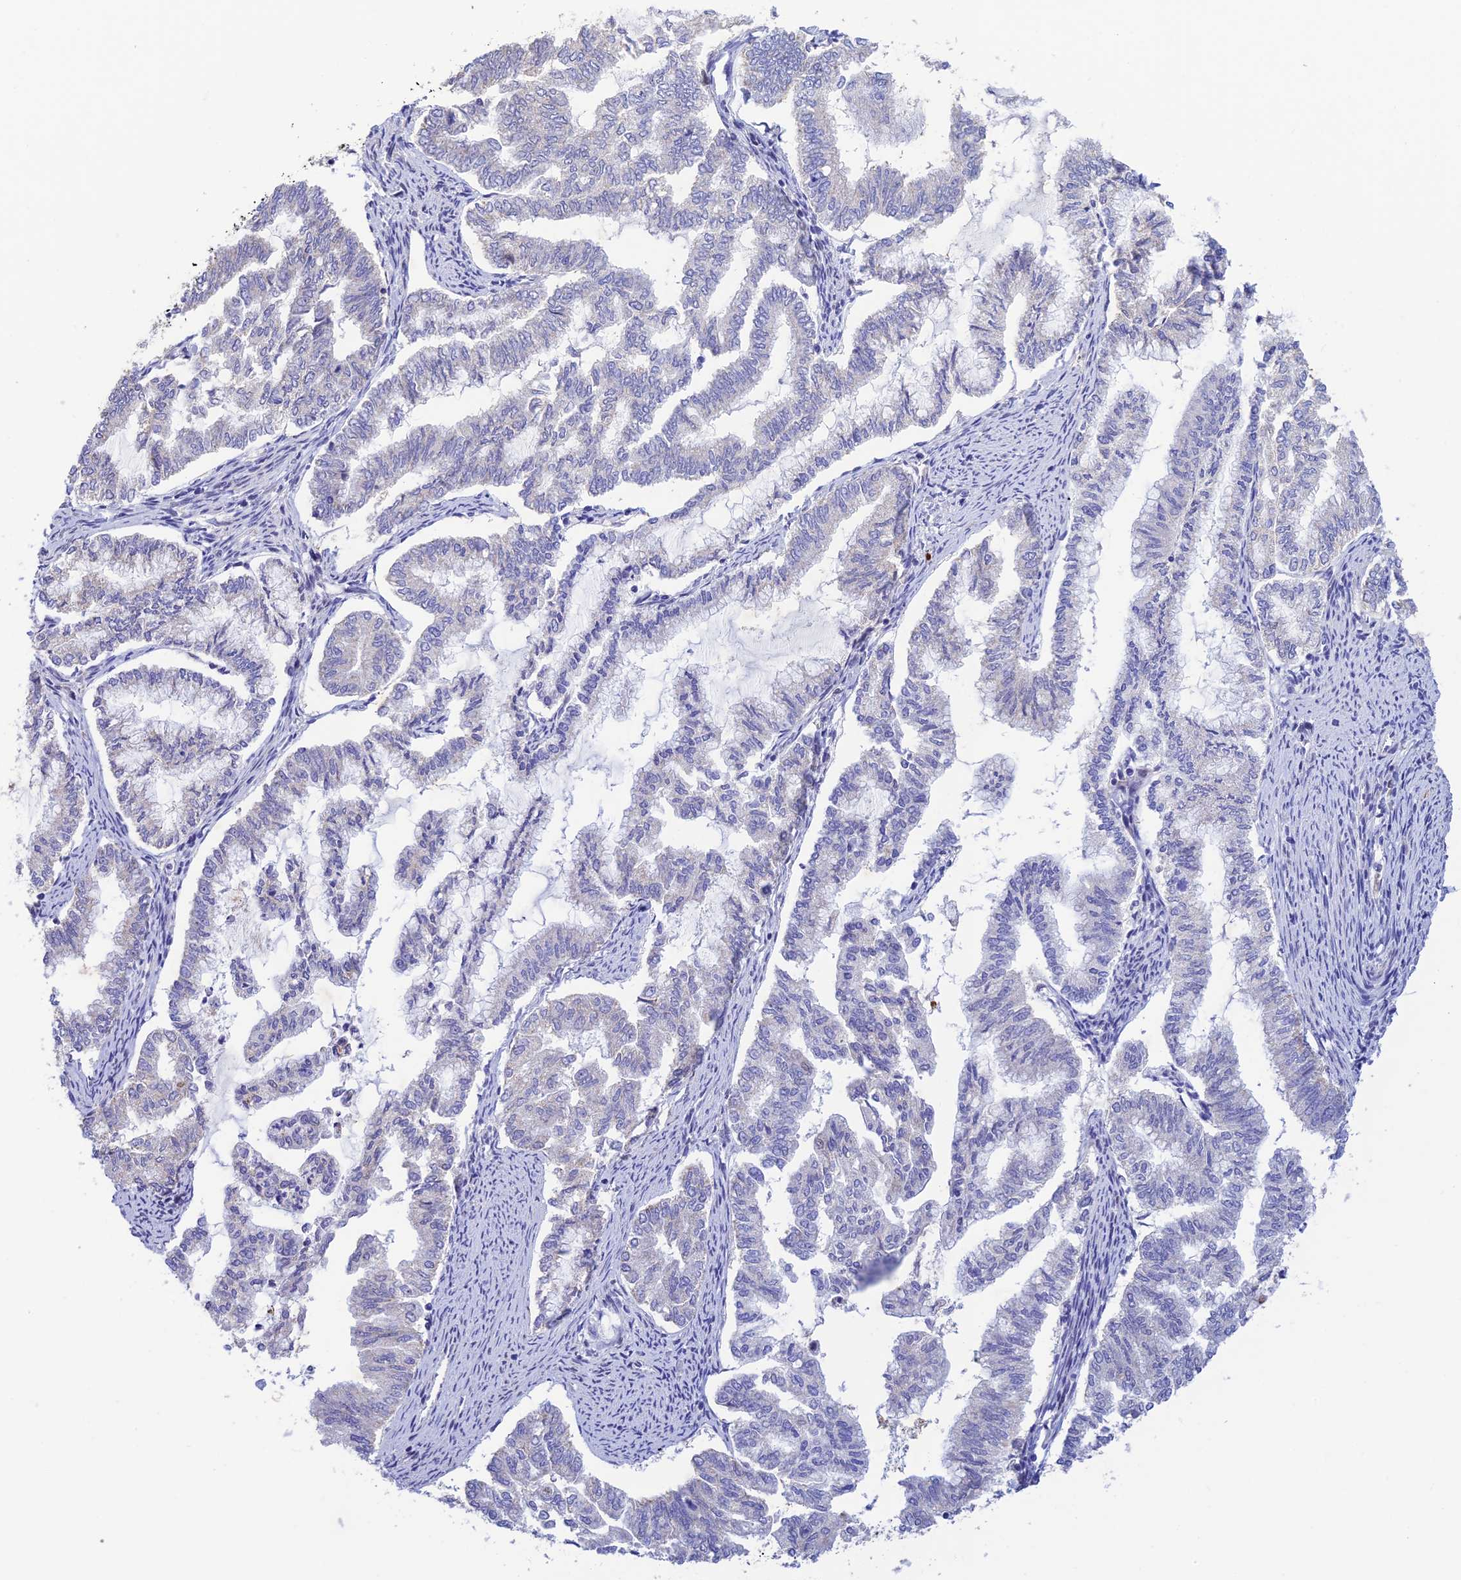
{"staining": {"intensity": "negative", "quantity": "none", "location": "none"}, "tissue": "endometrial cancer", "cell_type": "Tumor cells", "image_type": "cancer", "snomed": [{"axis": "morphology", "description": "Adenocarcinoma, NOS"}, {"axis": "topography", "description": "Endometrium"}], "caption": "A high-resolution photomicrograph shows IHC staining of endometrial cancer, which reveals no significant expression in tumor cells.", "gene": "WDR55", "patient": {"sex": "female", "age": 79}}